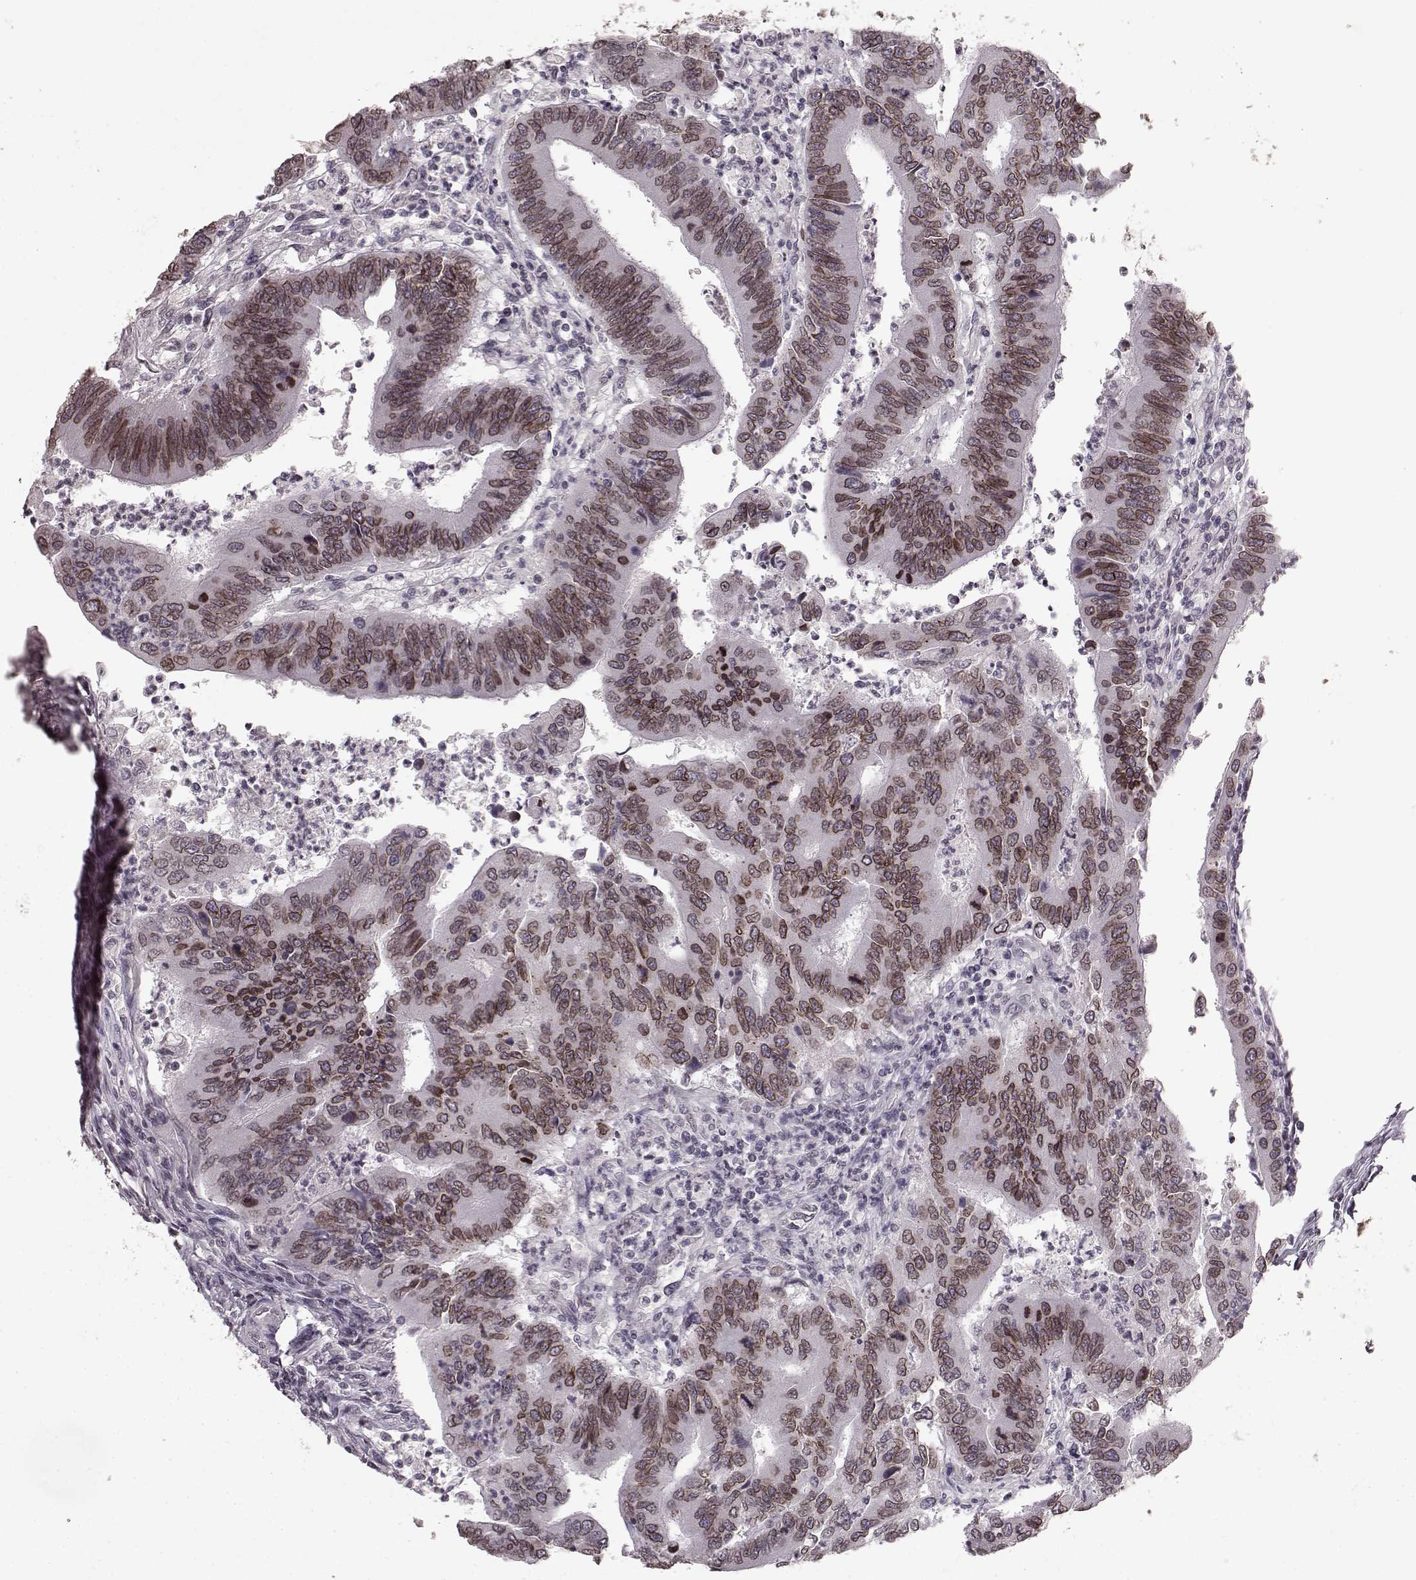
{"staining": {"intensity": "moderate", "quantity": ">75%", "location": "cytoplasmic/membranous,nuclear"}, "tissue": "colorectal cancer", "cell_type": "Tumor cells", "image_type": "cancer", "snomed": [{"axis": "morphology", "description": "Adenocarcinoma, NOS"}, {"axis": "topography", "description": "Colon"}], "caption": "A high-resolution image shows IHC staining of colorectal adenocarcinoma, which demonstrates moderate cytoplasmic/membranous and nuclear staining in approximately >75% of tumor cells.", "gene": "DCAF12", "patient": {"sex": "female", "age": 67}}